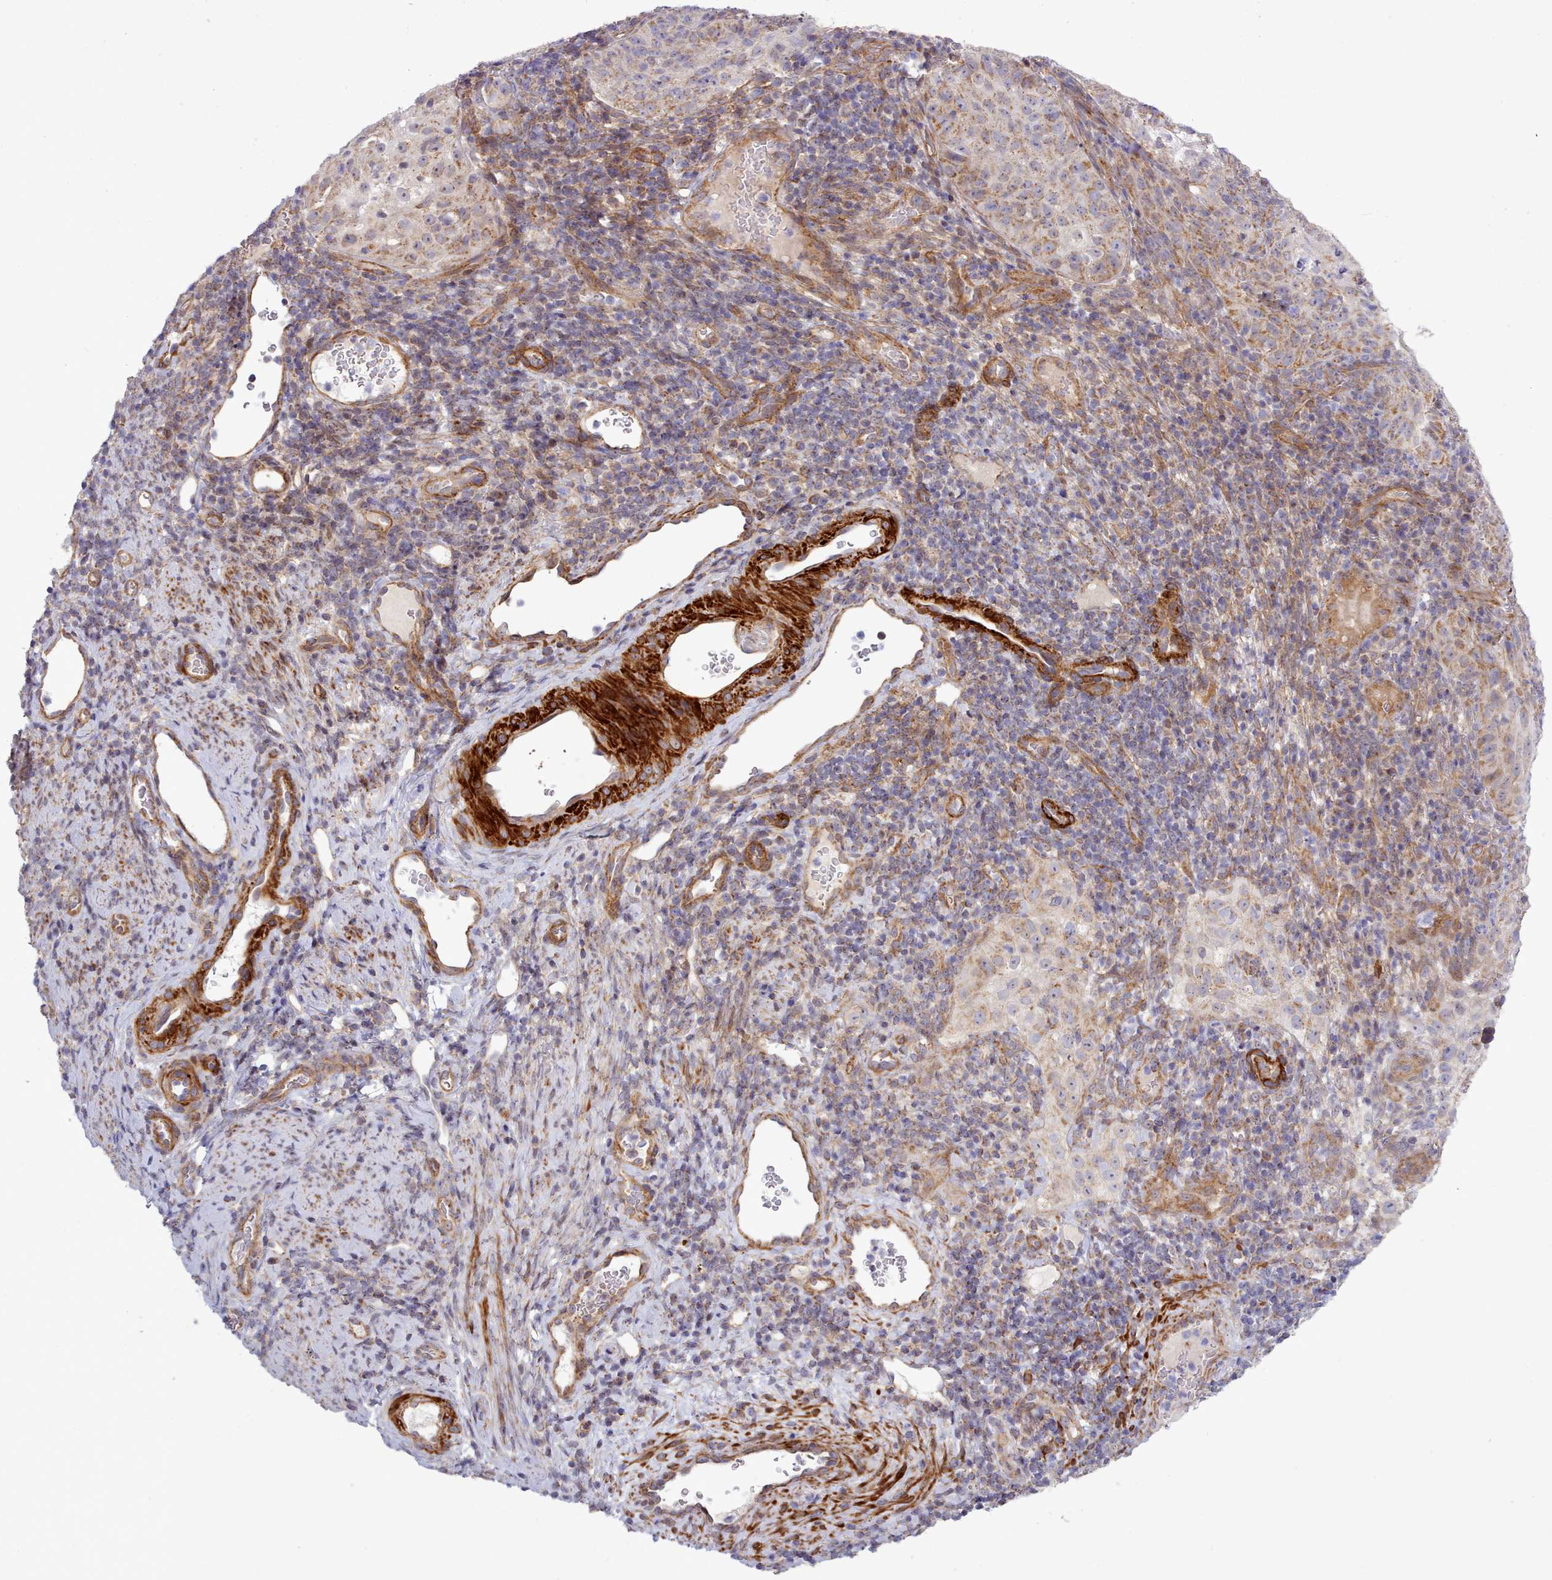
{"staining": {"intensity": "weak", "quantity": "25%-75%", "location": "cytoplasmic/membranous"}, "tissue": "cervical cancer", "cell_type": "Tumor cells", "image_type": "cancer", "snomed": [{"axis": "morphology", "description": "Squamous cell carcinoma, NOS"}, {"axis": "topography", "description": "Cervix"}], "caption": "Immunohistochemical staining of squamous cell carcinoma (cervical) reveals weak cytoplasmic/membranous protein staining in about 25%-75% of tumor cells. Using DAB (brown) and hematoxylin (blue) stains, captured at high magnification using brightfield microscopy.", "gene": "MRPL21", "patient": {"sex": "female", "age": 52}}